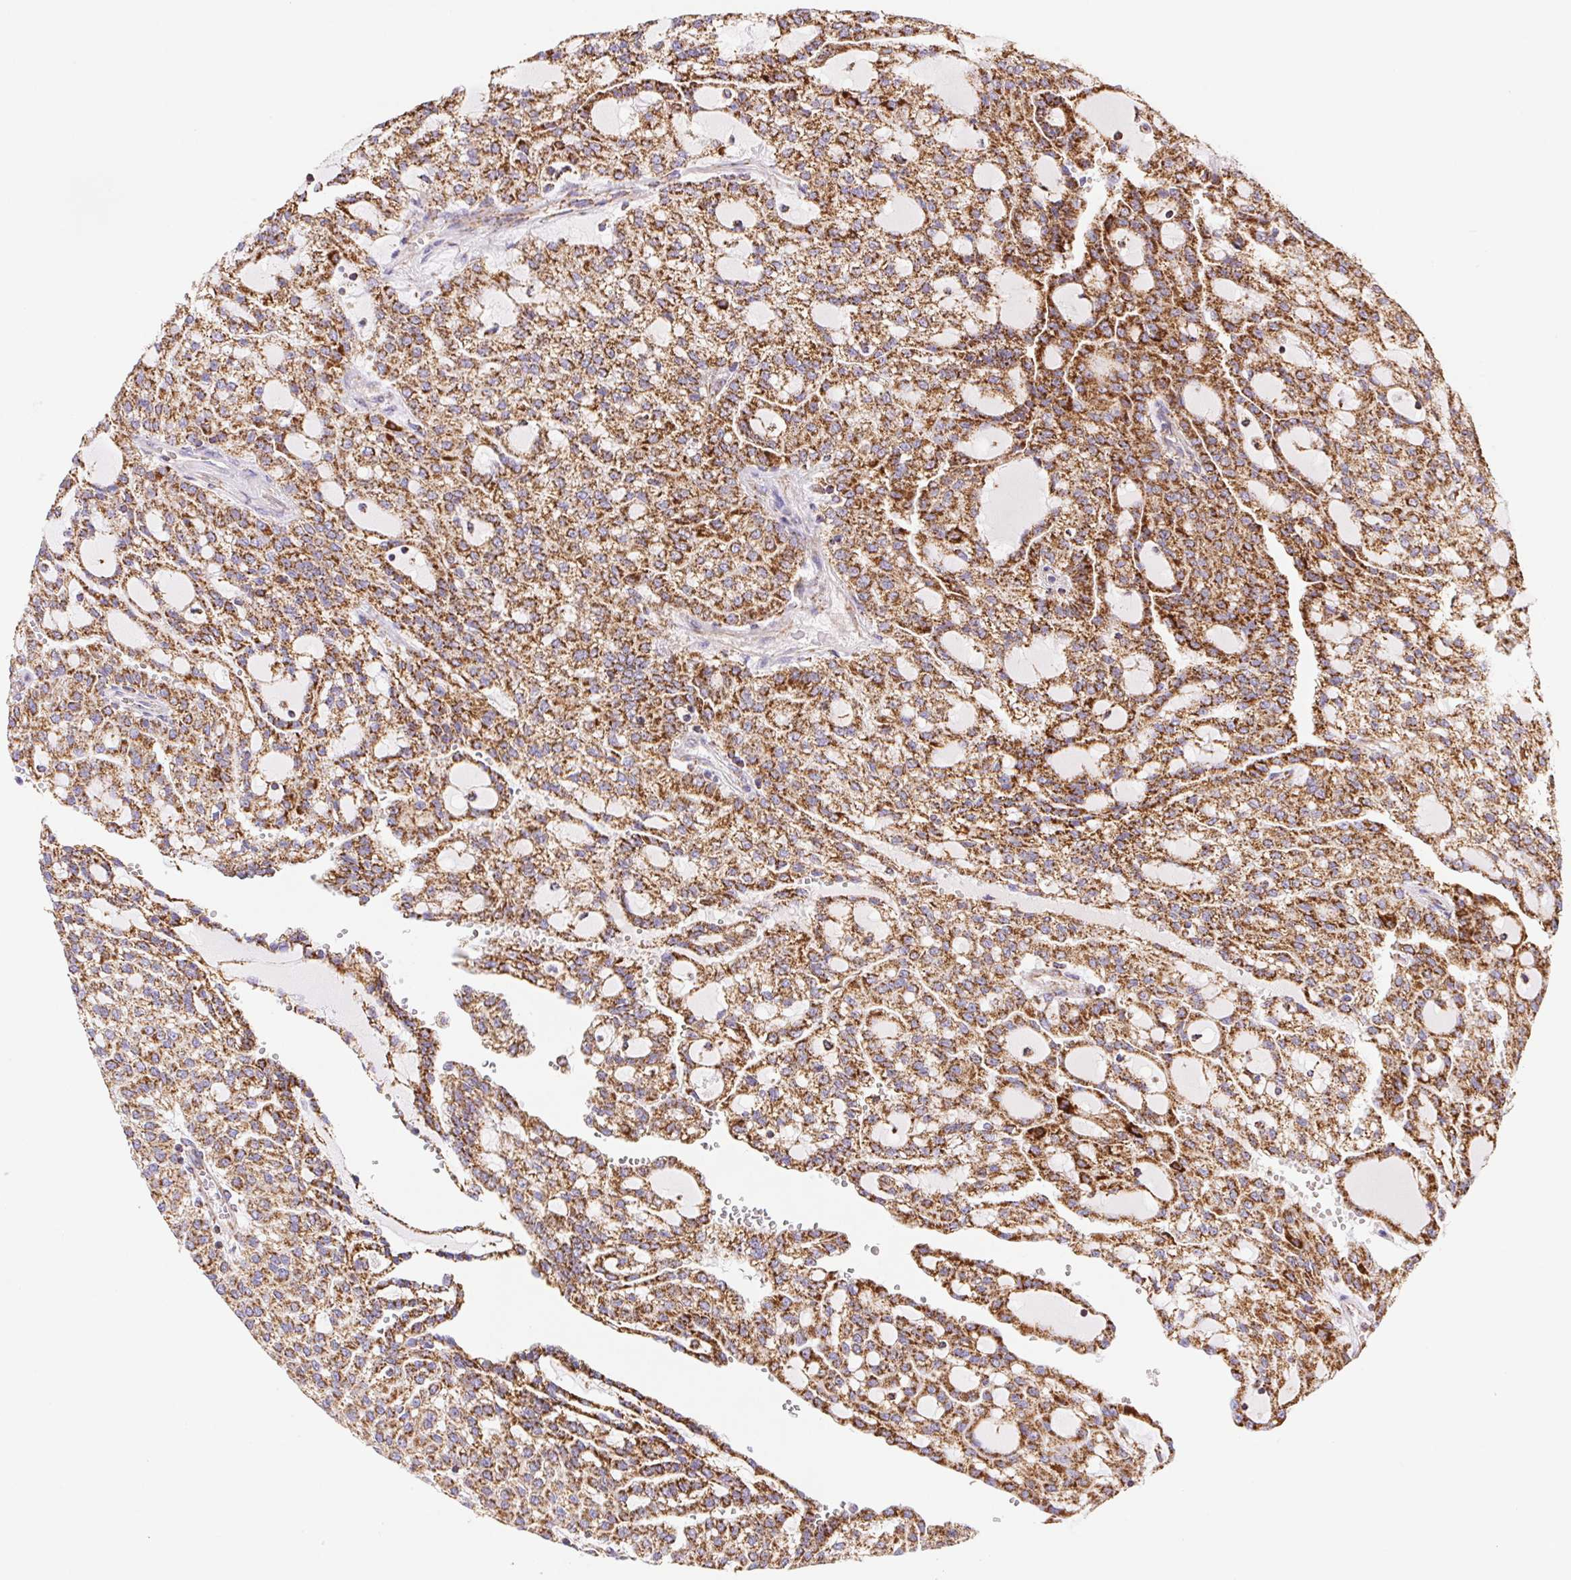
{"staining": {"intensity": "moderate", "quantity": ">75%", "location": "cytoplasmic/membranous"}, "tissue": "renal cancer", "cell_type": "Tumor cells", "image_type": "cancer", "snomed": [{"axis": "morphology", "description": "Adenocarcinoma, NOS"}, {"axis": "topography", "description": "Kidney"}], "caption": "Brown immunohistochemical staining in renal cancer (adenocarcinoma) displays moderate cytoplasmic/membranous staining in approximately >75% of tumor cells. Nuclei are stained in blue.", "gene": "NIPSNAP2", "patient": {"sex": "male", "age": 63}}